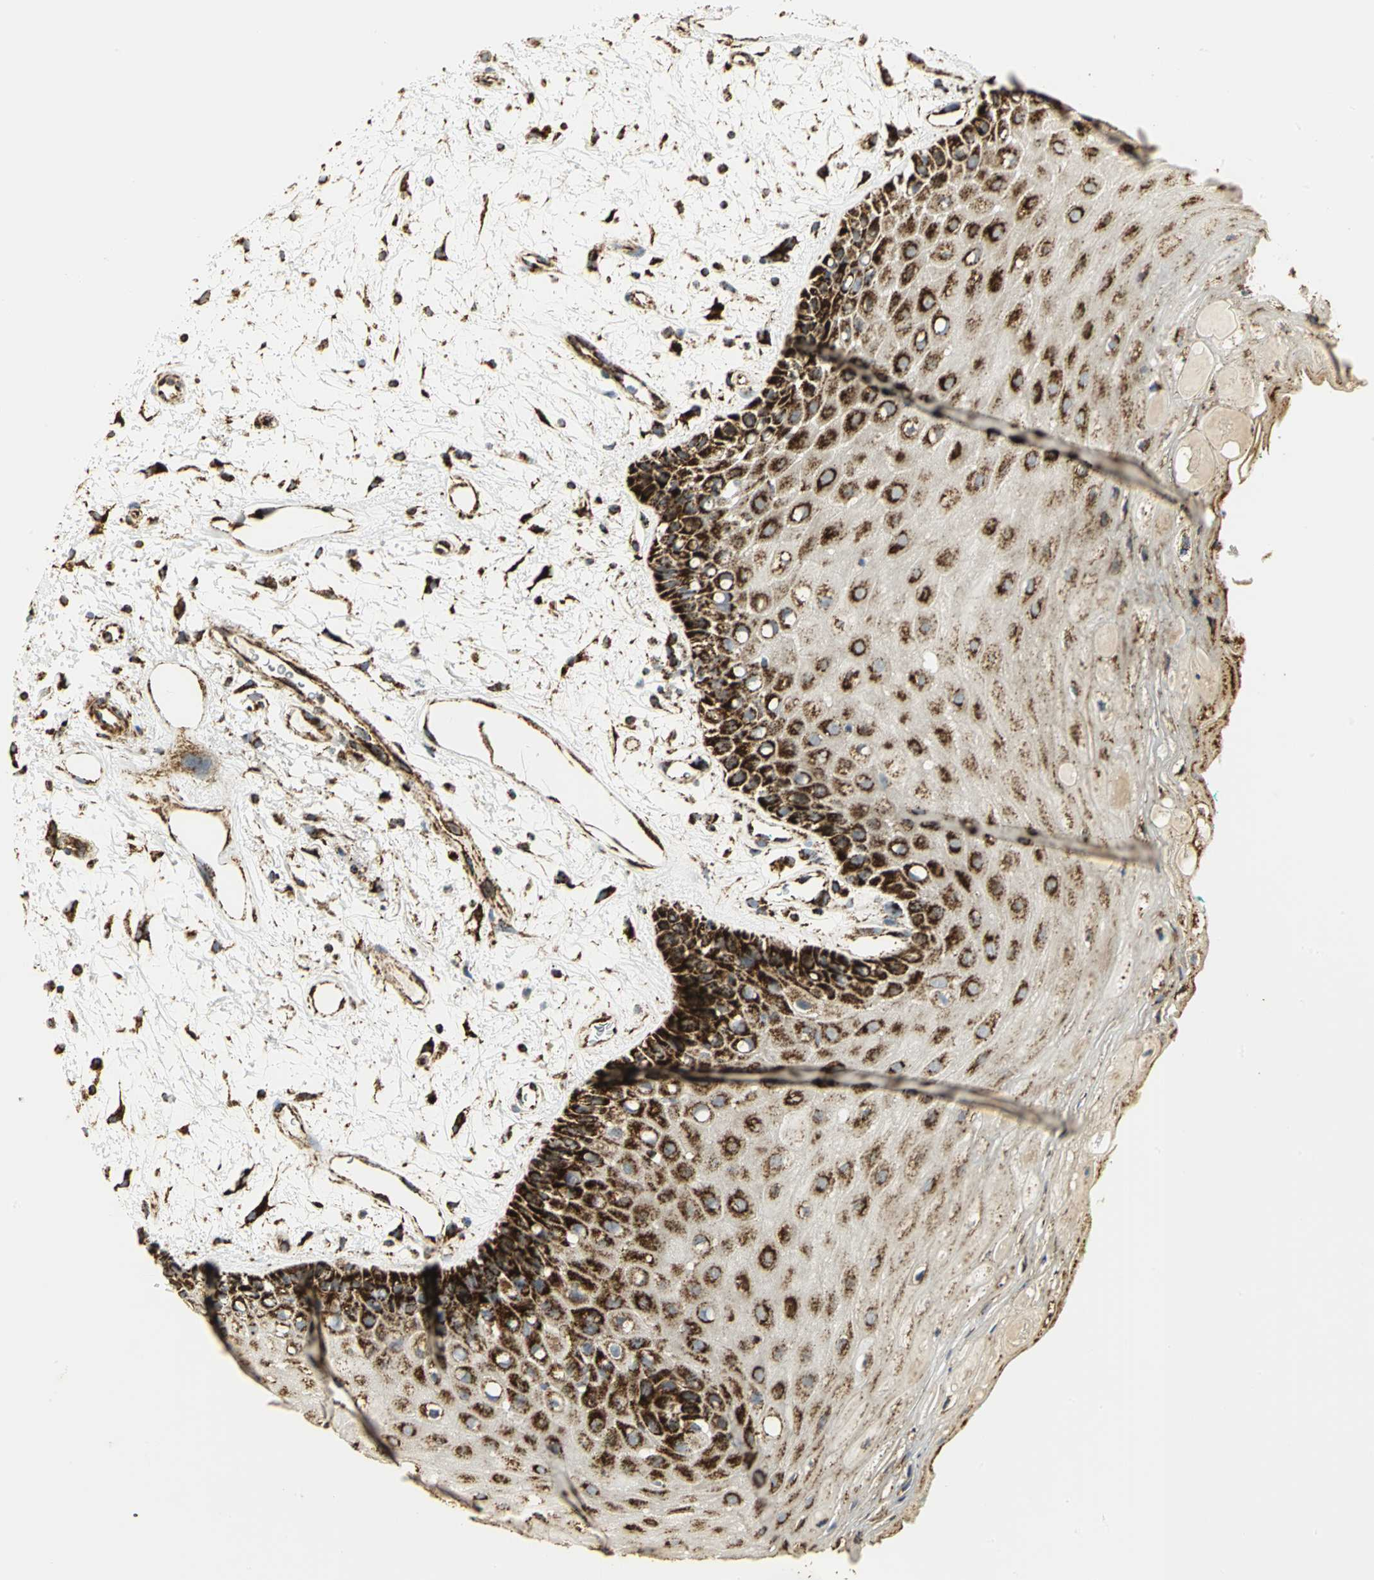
{"staining": {"intensity": "strong", "quantity": ">75%", "location": "cytoplasmic/membranous"}, "tissue": "oral mucosa", "cell_type": "Squamous epithelial cells", "image_type": "normal", "snomed": [{"axis": "morphology", "description": "Normal tissue, NOS"}, {"axis": "morphology", "description": "Squamous cell carcinoma, NOS"}, {"axis": "topography", "description": "Skeletal muscle"}, {"axis": "topography", "description": "Oral tissue"}, {"axis": "topography", "description": "Head-Neck"}], "caption": "A brown stain shows strong cytoplasmic/membranous staining of a protein in squamous epithelial cells of unremarkable oral mucosa. The staining was performed using DAB, with brown indicating positive protein expression. Nuclei are stained blue with hematoxylin.", "gene": "VDAC1", "patient": {"sex": "female", "age": 84}}